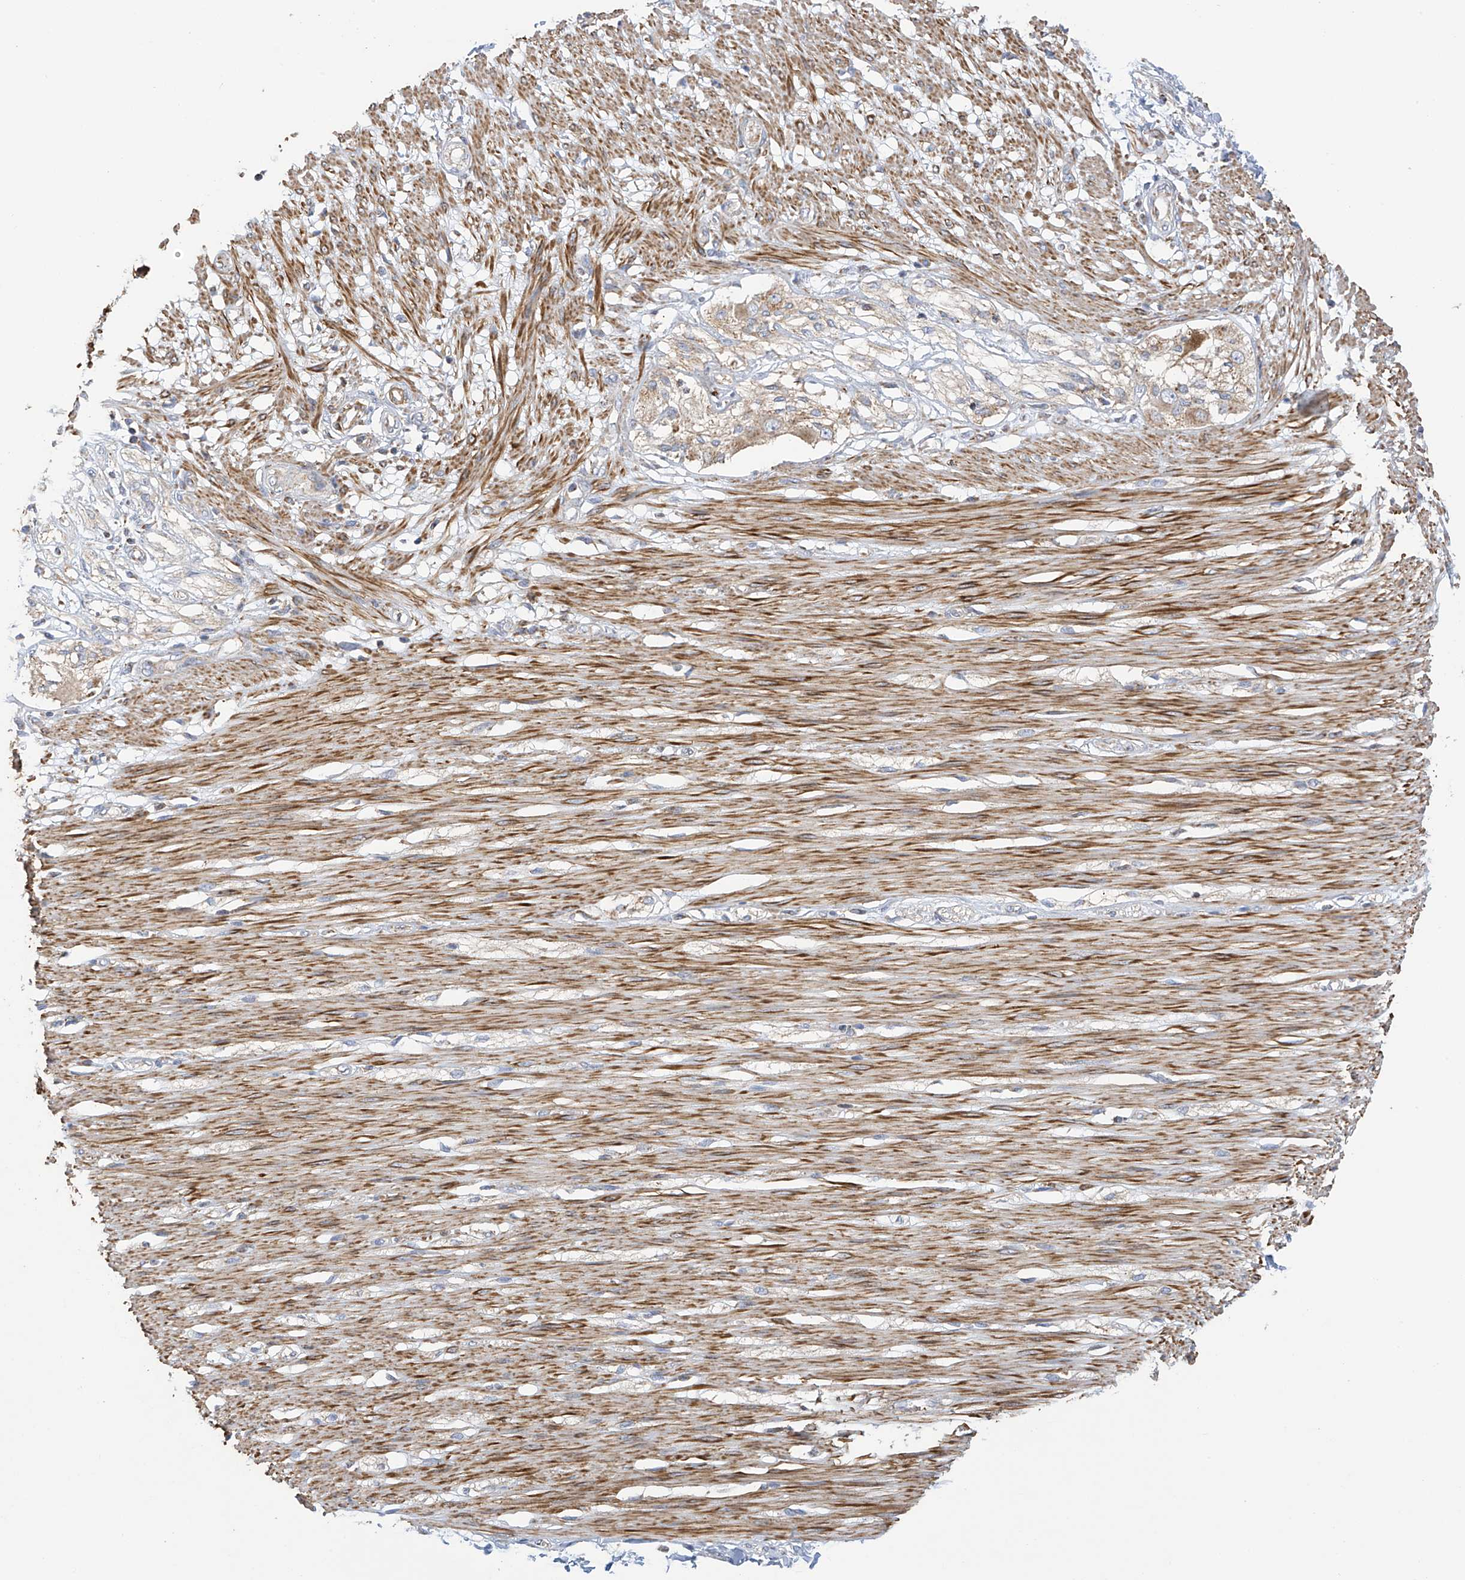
{"staining": {"intensity": "moderate", "quantity": ">75%", "location": "cytoplasmic/membranous"}, "tissue": "smooth muscle", "cell_type": "Smooth muscle cells", "image_type": "normal", "snomed": [{"axis": "morphology", "description": "Normal tissue, NOS"}, {"axis": "morphology", "description": "Adenocarcinoma, NOS"}, {"axis": "topography", "description": "Colon"}, {"axis": "topography", "description": "Peripheral nerve tissue"}], "caption": "The immunohistochemical stain shows moderate cytoplasmic/membranous positivity in smooth muscle cells of unremarkable smooth muscle.", "gene": "ITM2B", "patient": {"sex": "male", "age": 14}}